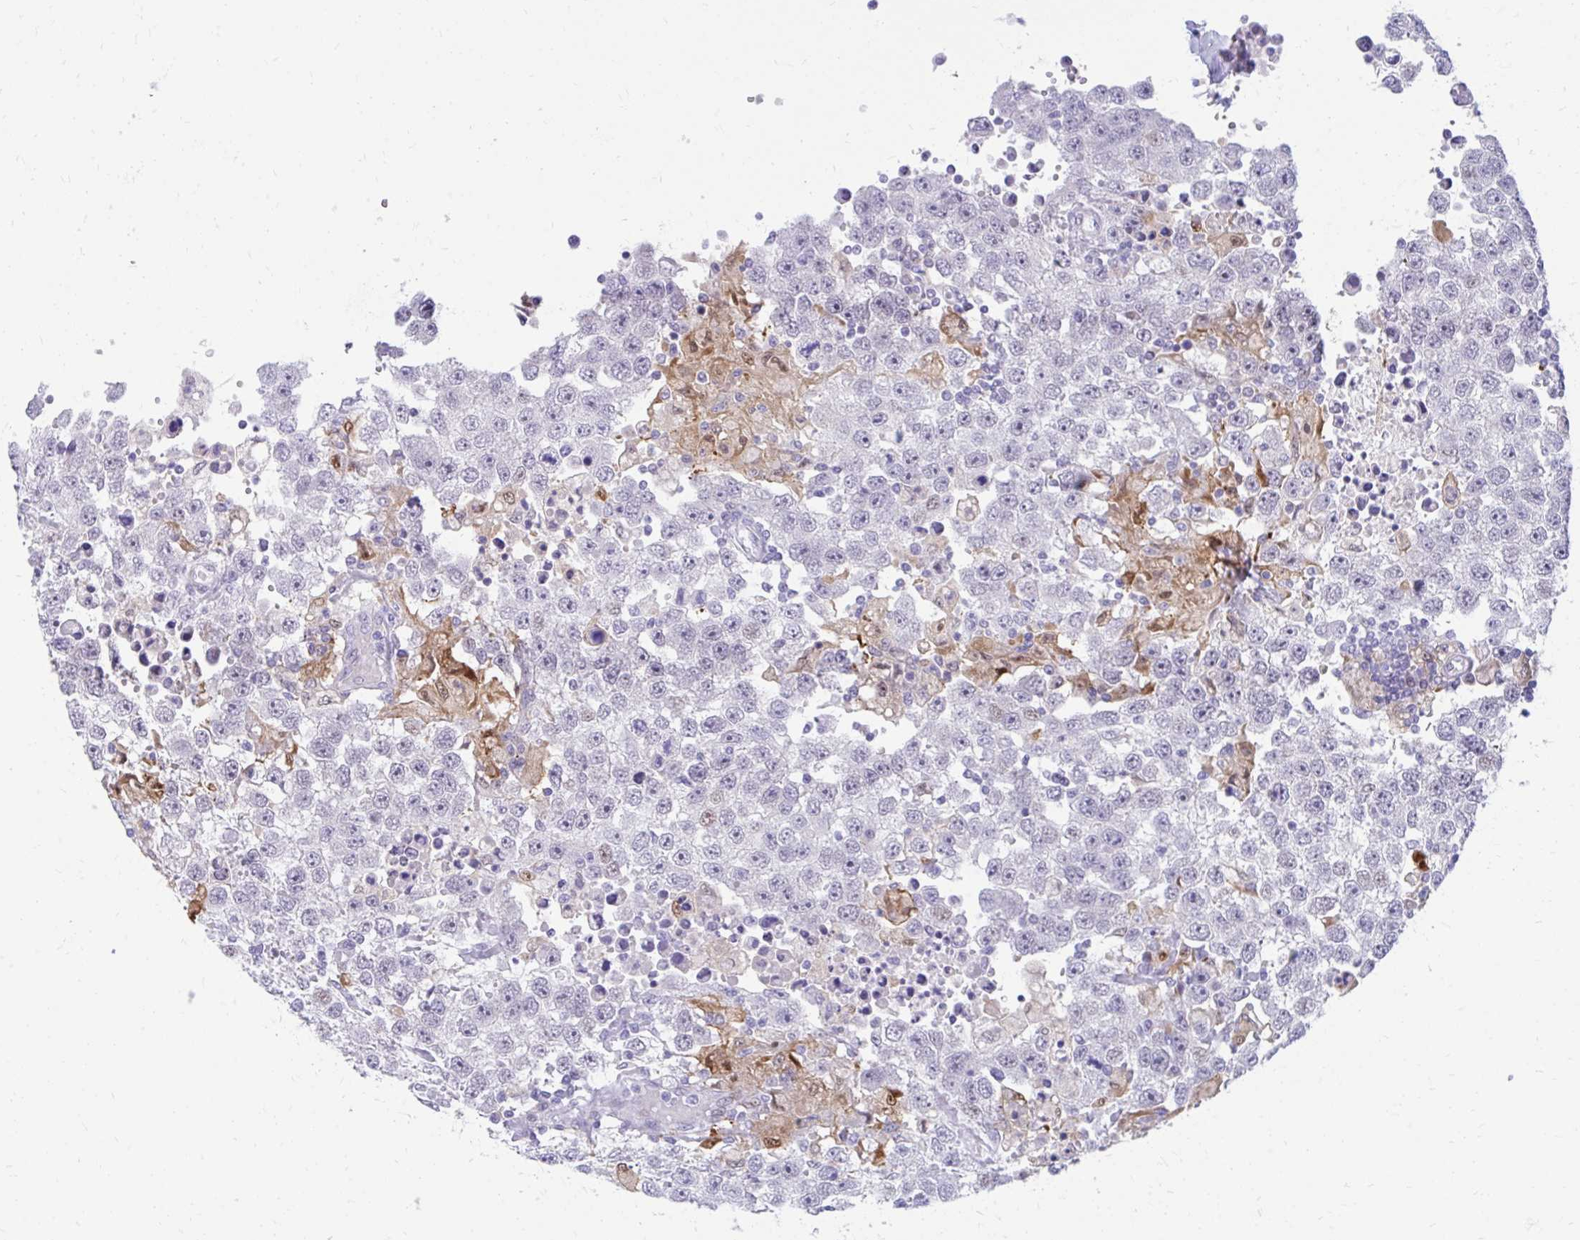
{"staining": {"intensity": "negative", "quantity": "none", "location": "none"}, "tissue": "testis cancer", "cell_type": "Tumor cells", "image_type": "cancer", "snomed": [{"axis": "morphology", "description": "Carcinoma, Embryonal, NOS"}, {"axis": "topography", "description": "Testis"}], "caption": "The image displays no significant positivity in tumor cells of testis cancer (embryonal carcinoma). (DAB (3,3'-diaminobenzidine) IHC with hematoxylin counter stain).", "gene": "GLB1L2", "patient": {"sex": "male", "age": 83}}